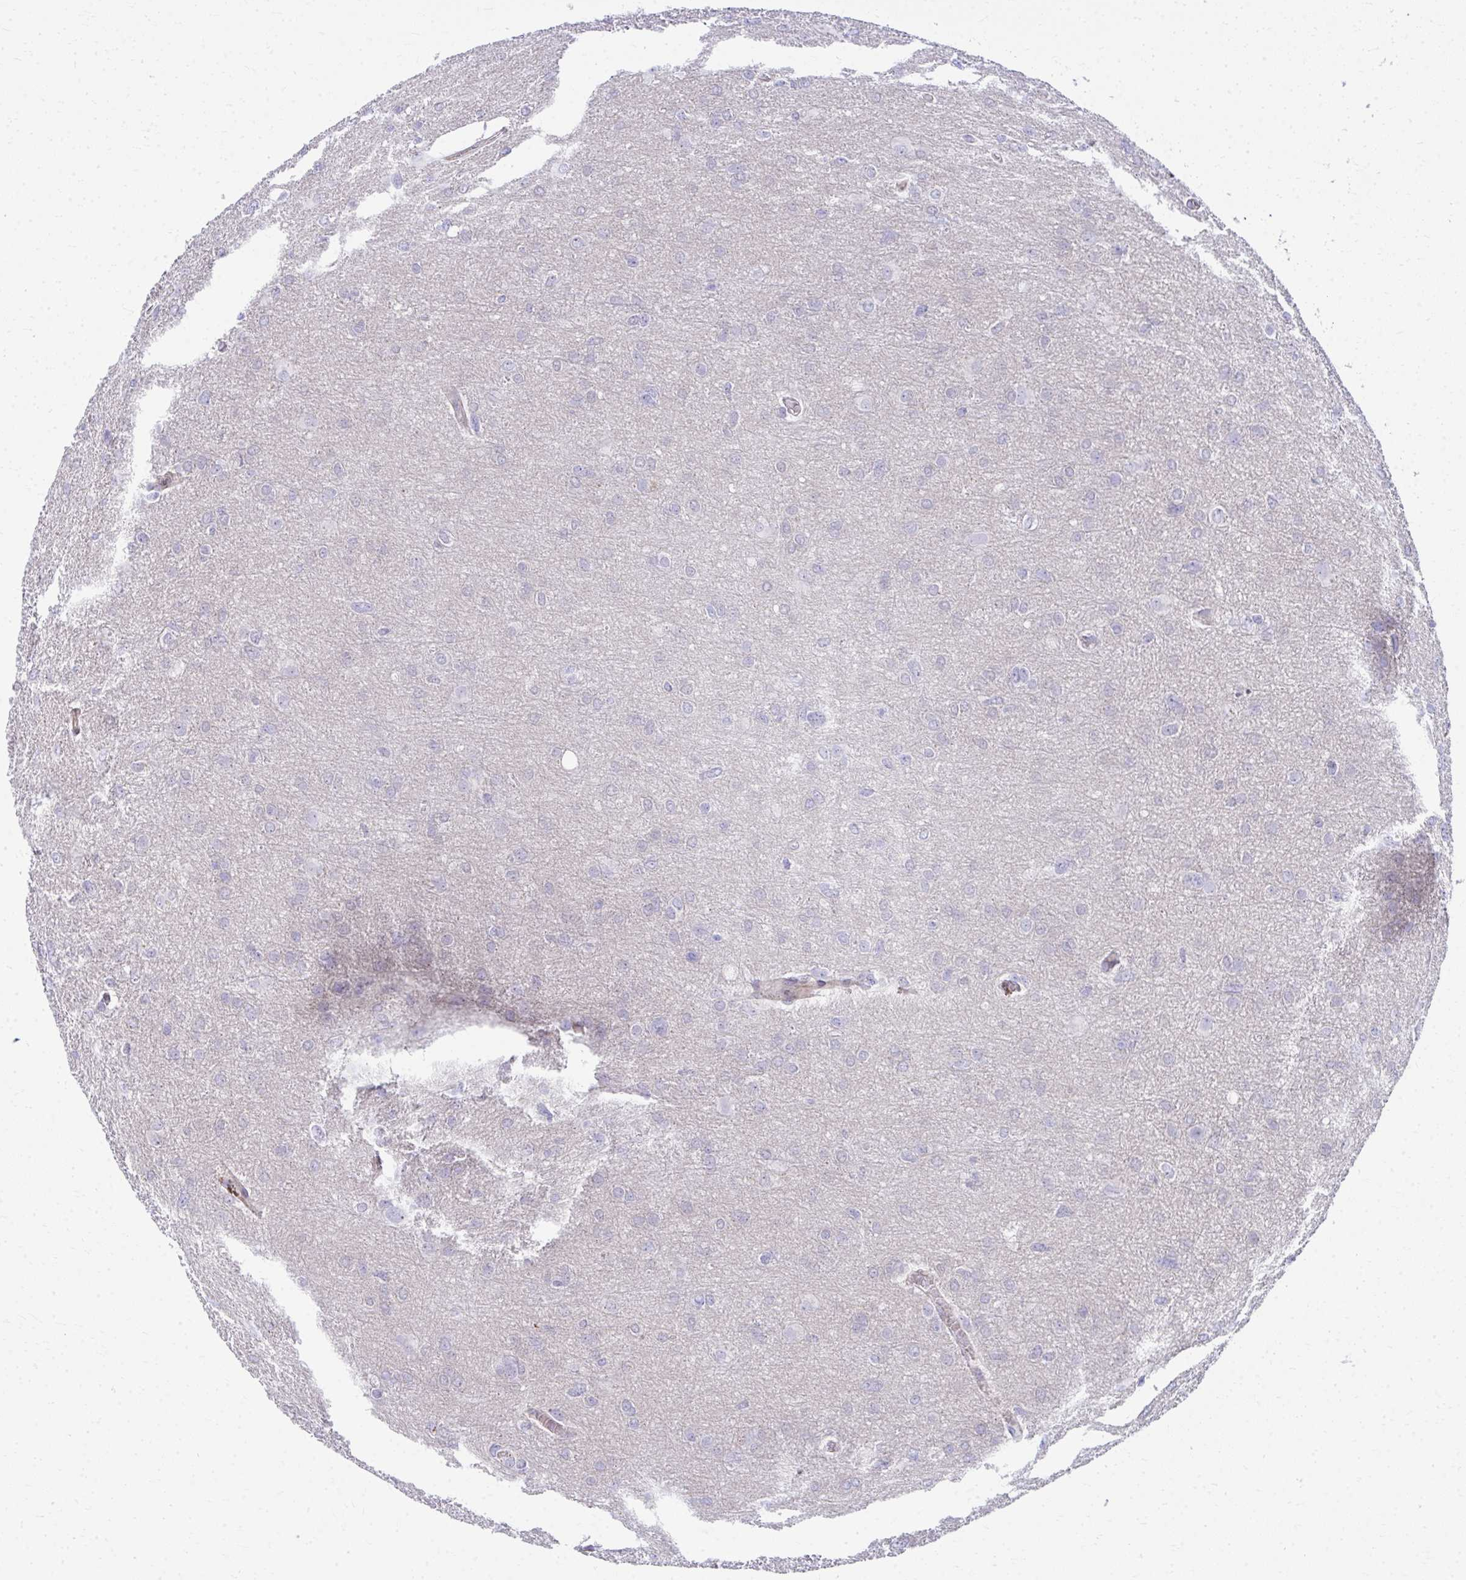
{"staining": {"intensity": "negative", "quantity": "none", "location": "none"}, "tissue": "glioma", "cell_type": "Tumor cells", "image_type": "cancer", "snomed": [{"axis": "morphology", "description": "Glioma, malignant, High grade"}, {"axis": "topography", "description": "Brain"}], "caption": "Micrograph shows no significant protein expression in tumor cells of malignant glioma (high-grade).", "gene": "LRRC4B", "patient": {"sex": "male", "age": 53}}